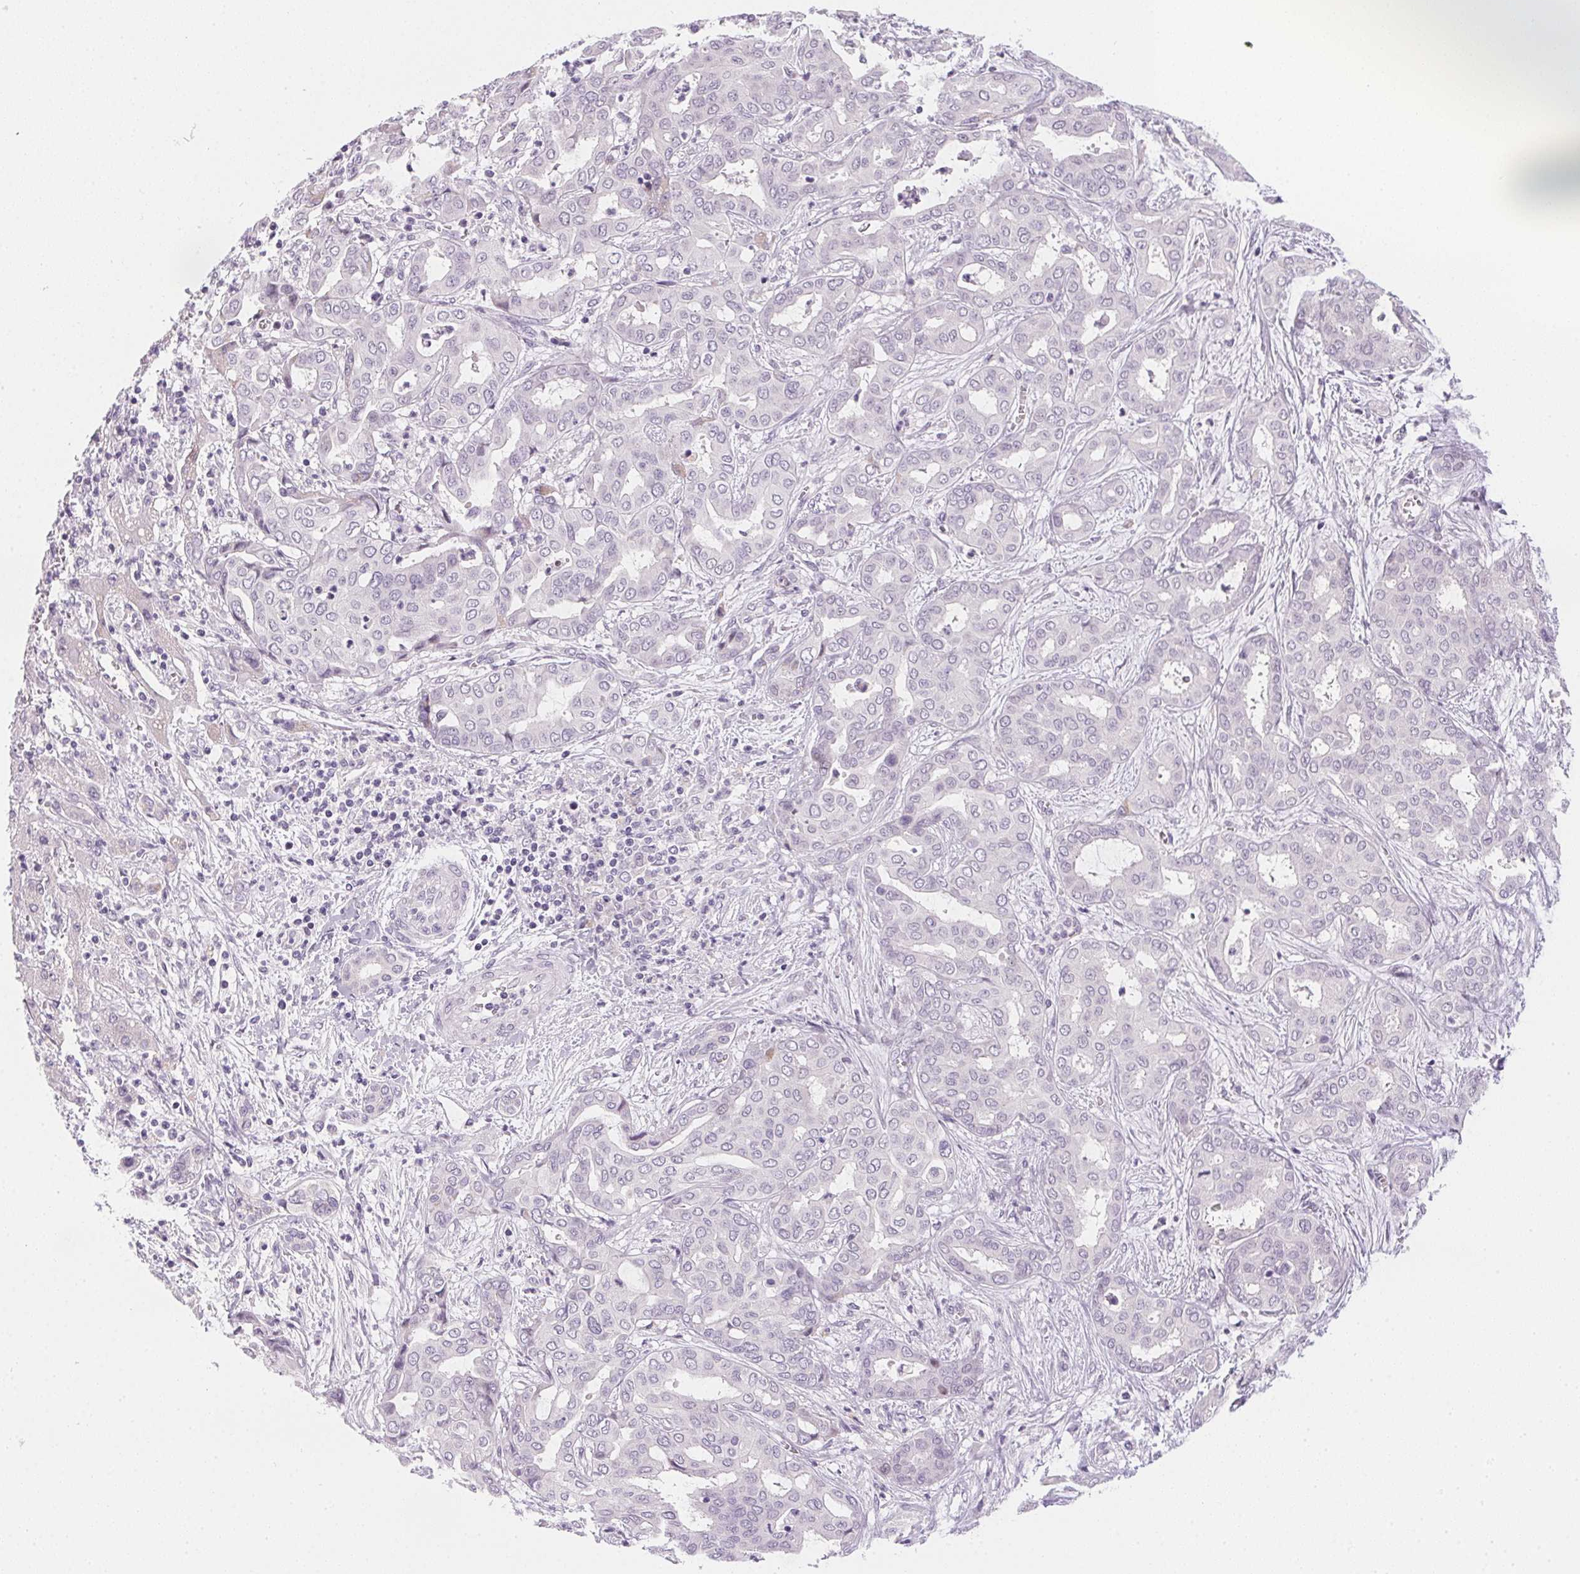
{"staining": {"intensity": "negative", "quantity": "none", "location": "none"}, "tissue": "liver cancer", "cell_type": "Tumor cells", "image_type": "cancer", "snomed": [{"axis": "morphology", "description": "Cholangiocarcinoma"}, {"axis": "topography", "description": "Liver"}], "caption": "There is no significant staining in tumor cells of liver cholangiocarcinoma. The staining is performed using DAB (3,3'-diaminobenzidine) brown chromogen with nuclei counter-stained in using hematoxylin.", "gene": "GSDMC", "patient": {"sex": "female", "age": 64}}